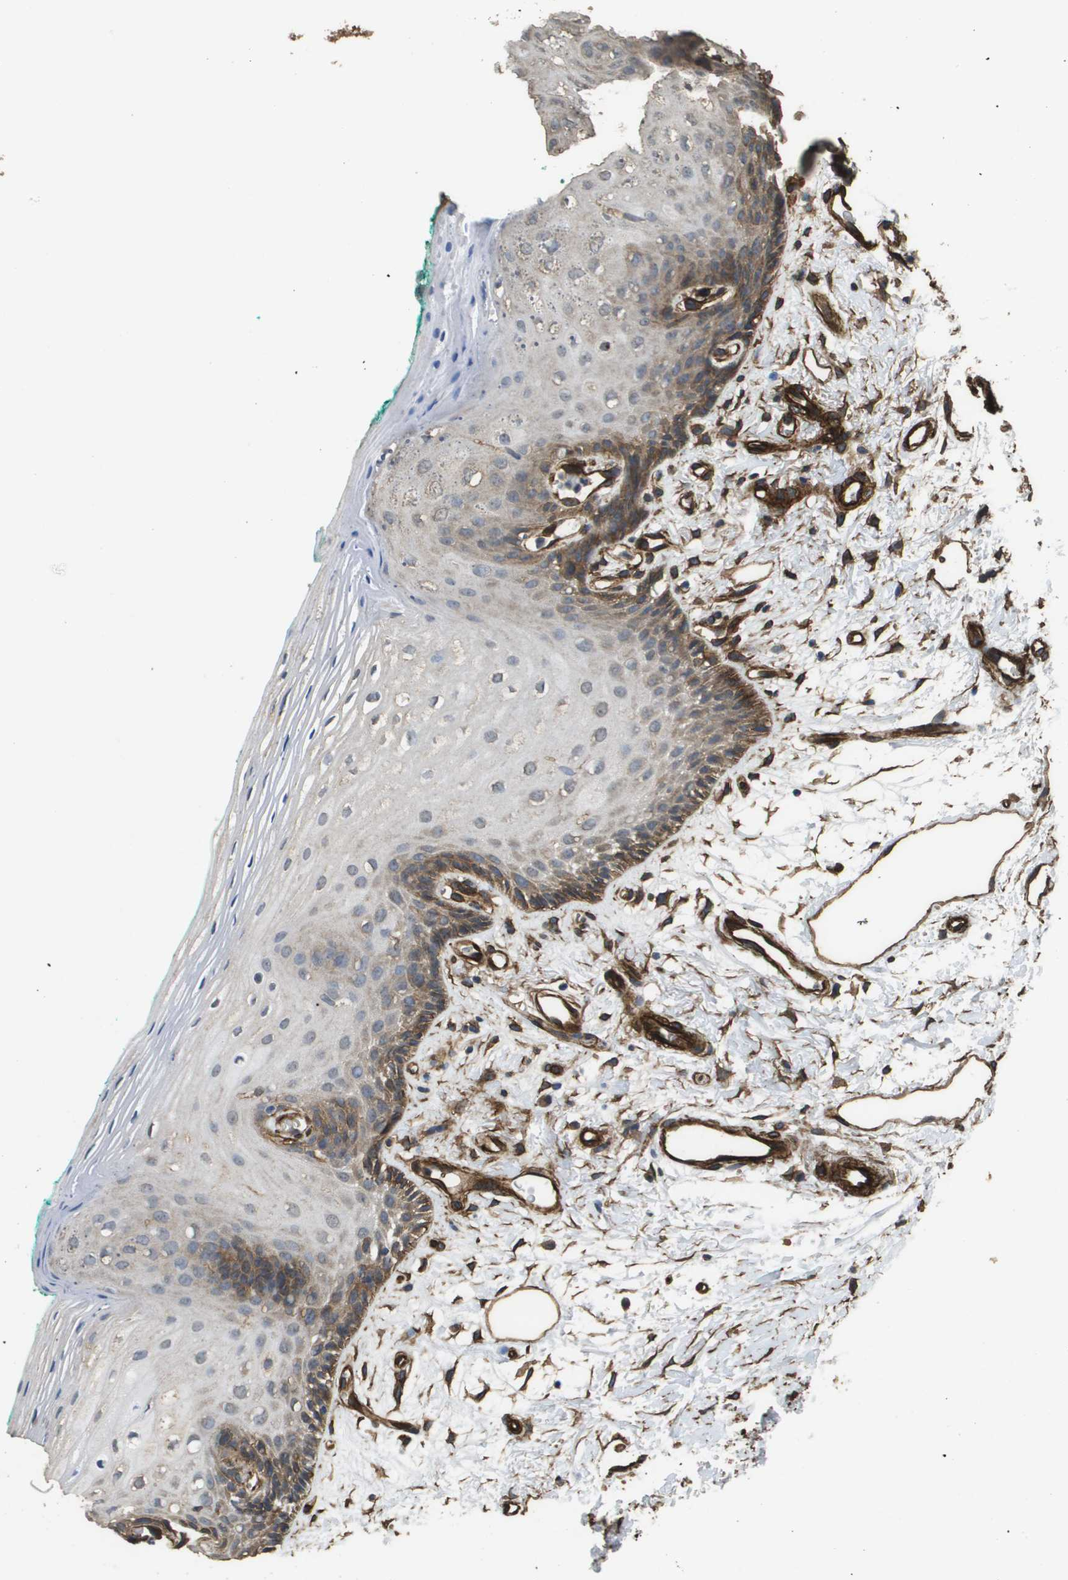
{"staining": {"intensity": "moderate", "quantity": "25%-75%", "location": "cytoplasmic/membranous"}, "tissue": "oral mucosa", "cell_type": "Squamous epithelial cells", "image_type": "normal", "snomed": [{"axis": "morphology", "description": "Normal tissue, NOS"}, {"axis": "topography", "description": "Skeletal muscle"}, {"axis": "topography", "description": "Oral tissue"}, {"axis": "topography", "description": "Peripheral nerve tissue"}], "caption": "This image reveals benign oral mucosa stained with IHC to label a protein in brown. The cytoplasmic/membranous of squamous epithelial cells show moderate positivity for the protein. Nuclei are counter-stained blue.", "gene": "AAMP", "patient": {"sex": "female", "age": 84}}